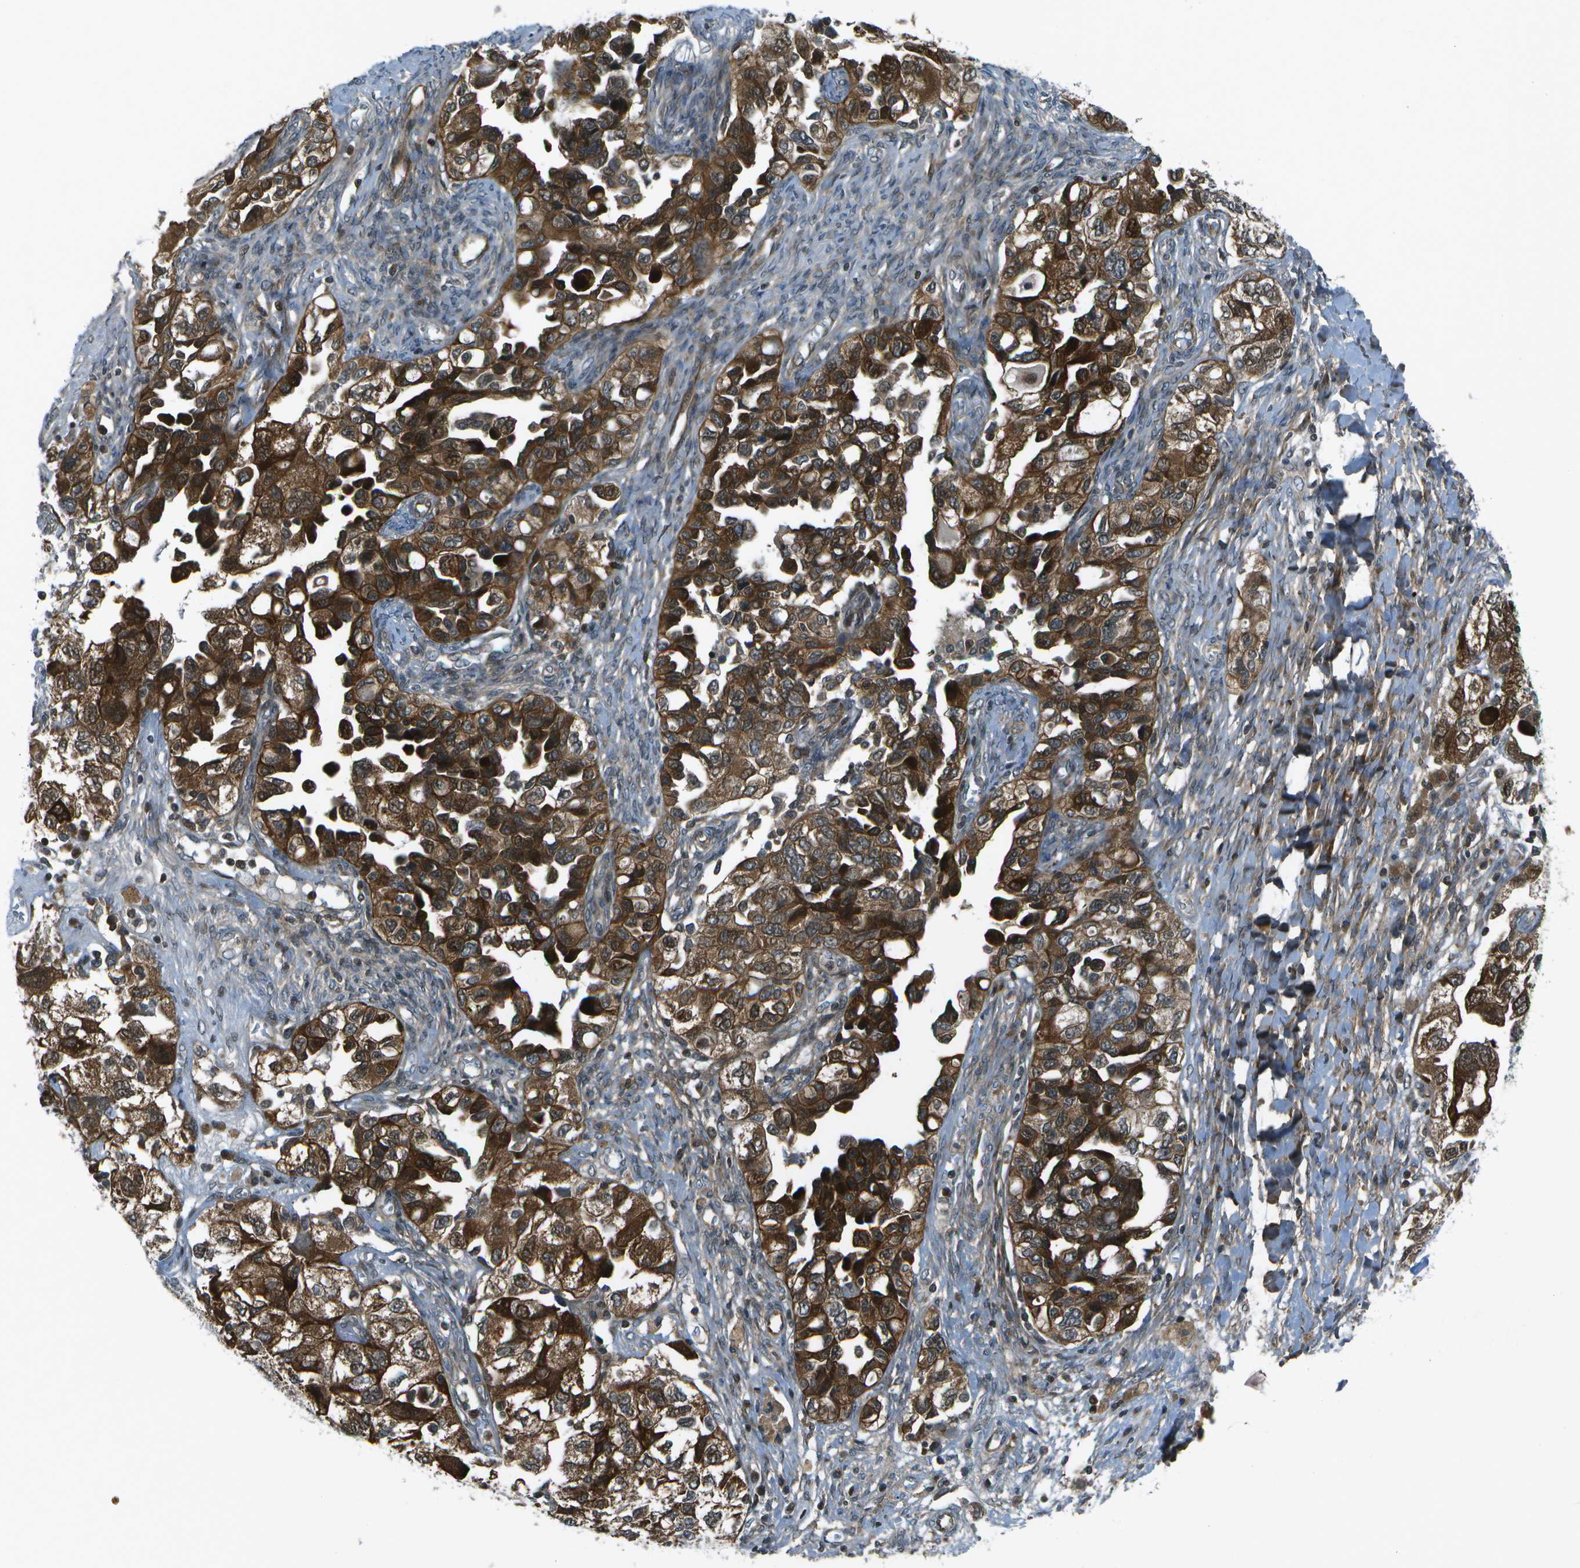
{"staining": {"intensity": "strong", "quantity": ">75%", "location": "cytoplasmic/membranous"}, "tissue": "ovarian cancer", "cell_type": "Tumor cells", "image_type": "cancer", "snomed": [{"axis": "morphology", "description": "Carcinoma, NOS"}, {"axis": "morphology", "description": "Cystadenocarcinoma, serous, NOS"}, {"axis": "topography", "description": "Ovary"}], "caption": "DAB immunohistochemical staining of ovarian cancer reveals strong cytoplasmic/membranous protein expression in approximately >75% of tumor cells.", "gene": "TMEM19", "patient": {"sex": "female", "age": 69}}